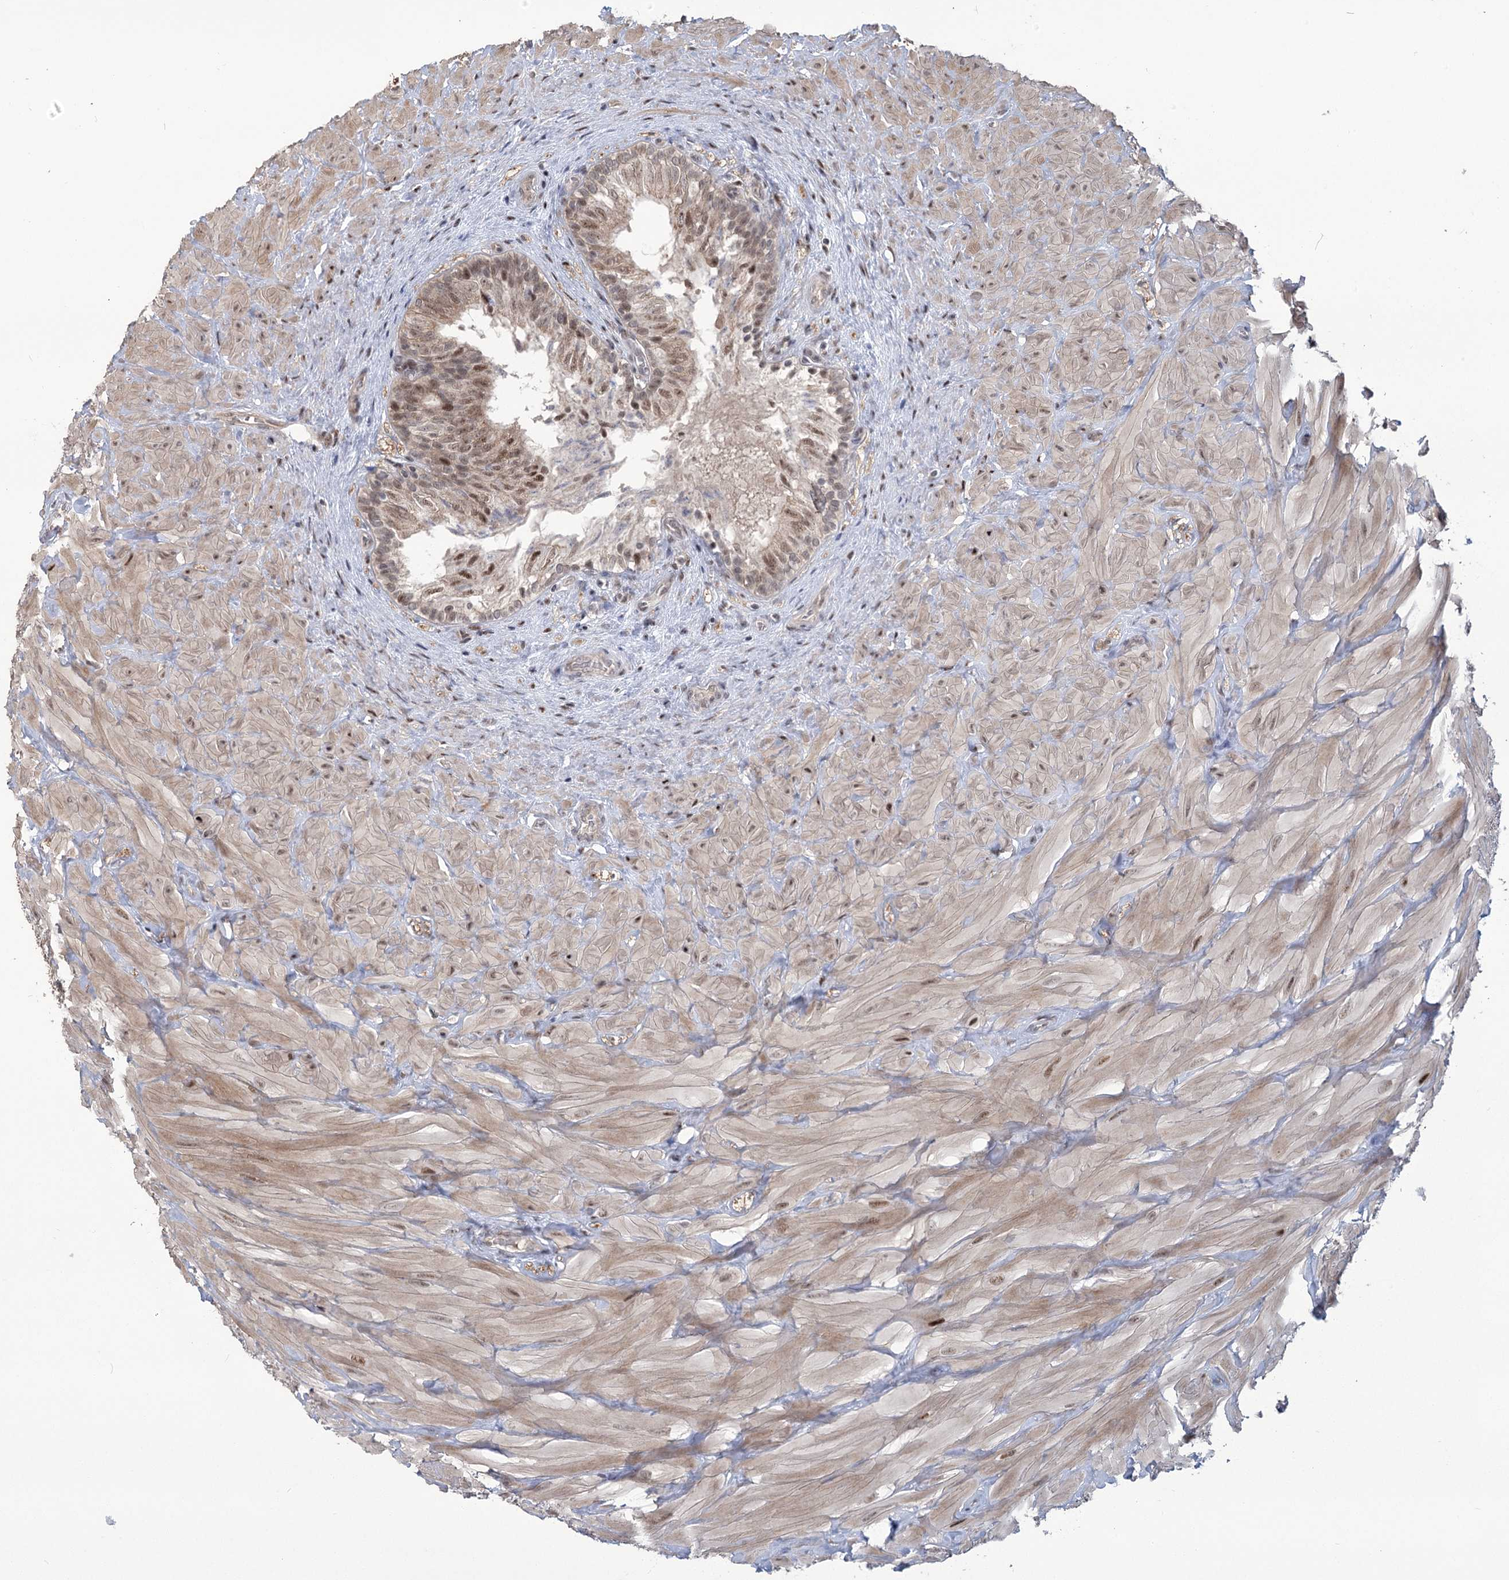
{"staining": {"intensity": "weak", "quantity": ">75%", "location": "nuclear"}, "tissue": "epididymis", "cell_type": "Glandular cells", "image_type": "normal", "snomed": [{"axis": "morphology", "description": "Normal tissue, NOS"}, {"axis": "topography", "description": "Soft tissue"}, {"axis": "topography", "description": "Epididymis"}], "caption": "Protein positivity by immunohistochemistry reveals weak nuclear expression in approximately >75% of glandular cells in benign epididymis. (brown staining indicates protein expression, while blue staining denotes nuclei).", "gene": "WBP1L", "patient": {"sex": "male", "age": 26}}